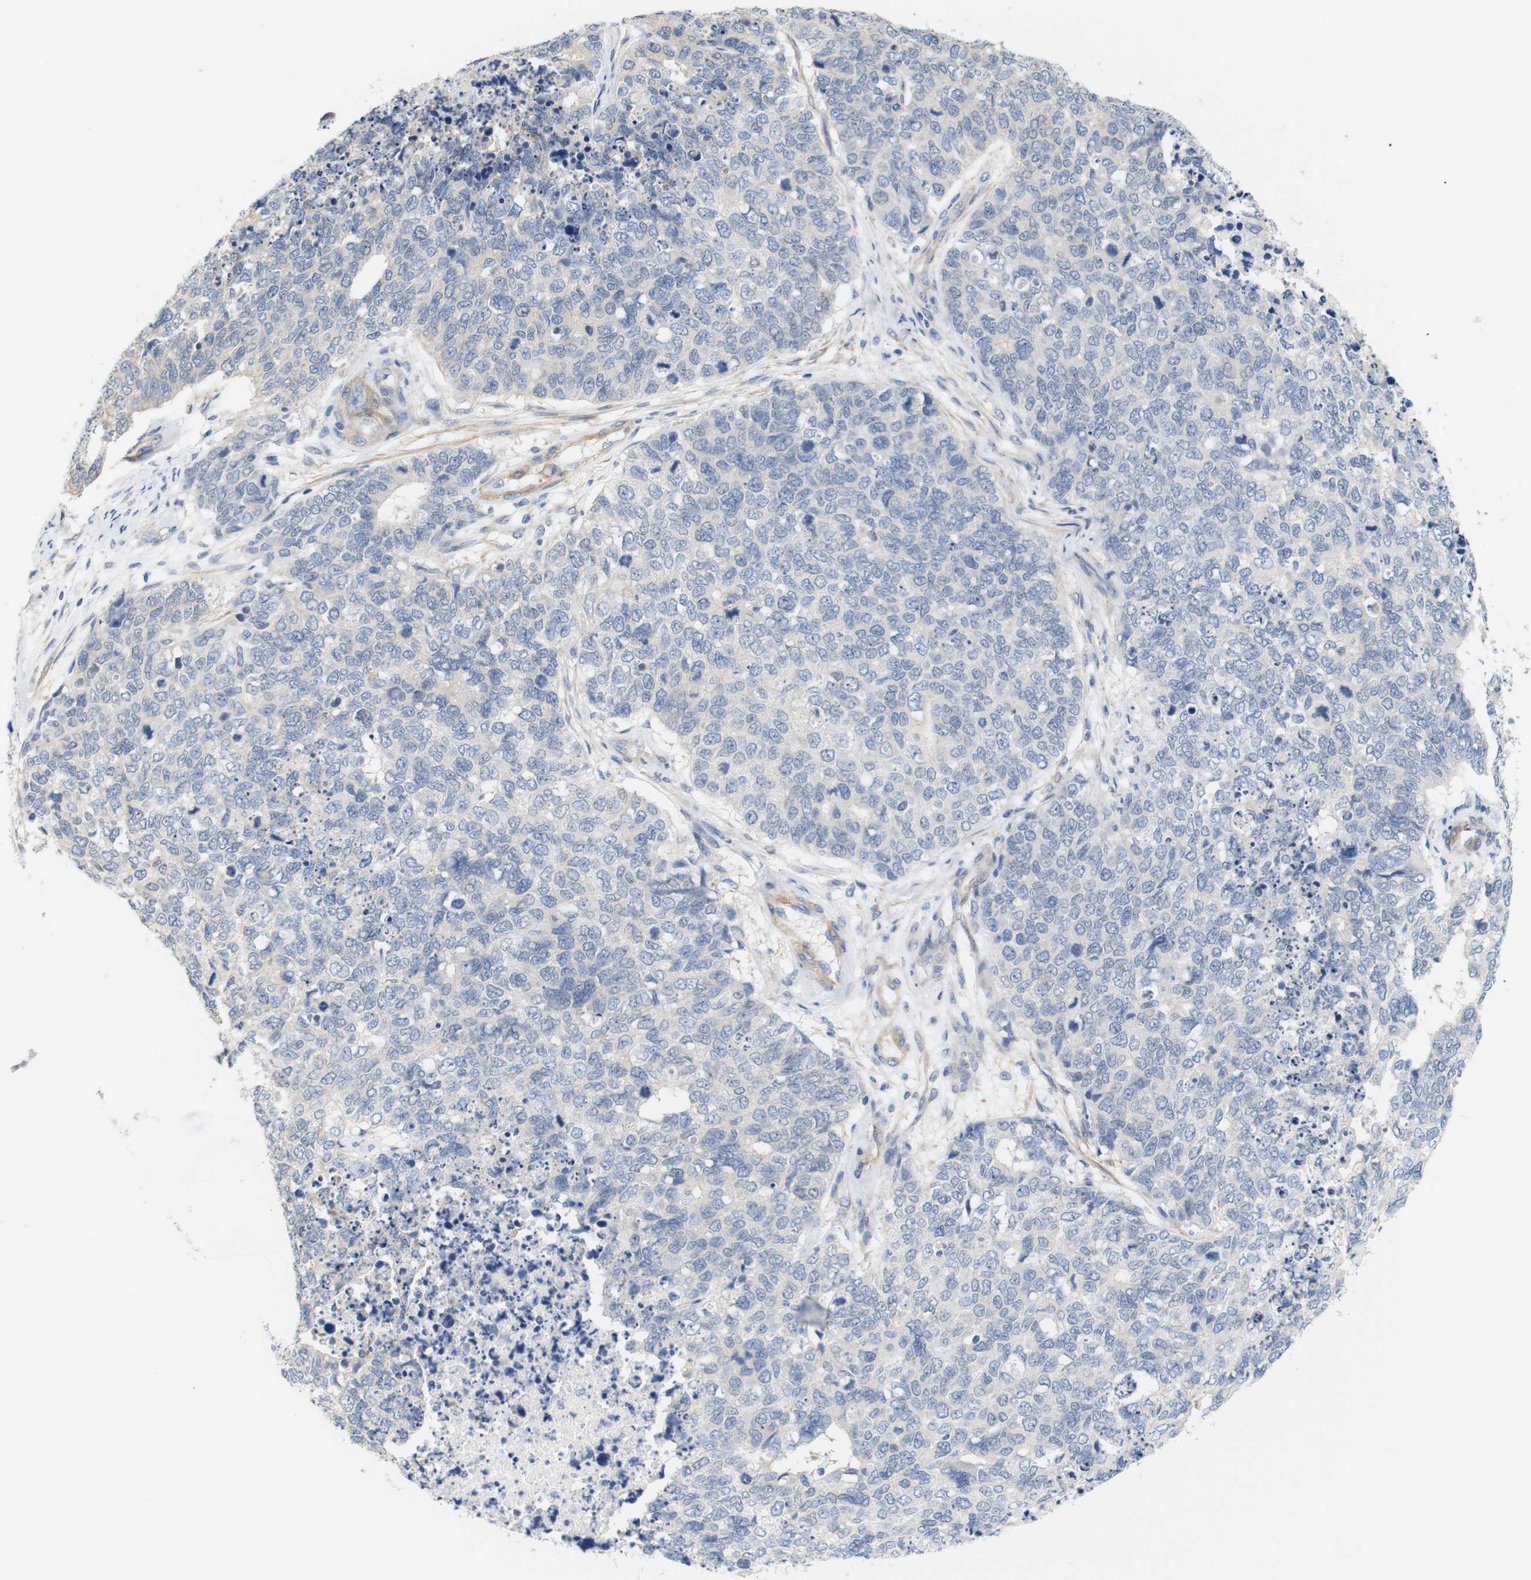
{"staining": {"intensity": "negative", "quantity": "none", "location": "none"}, "tissue": "cervical cancer", "cell_type": "Tumor cells", "image_type": "cancer", "snomed": [{"axis": "morphology", "description": "Squamous cell carcinoma, NOS"}, {"axis": "topography", "description": "Cervix"}], "caption": "IHC of human squamous cell carcinoma (cervical) shows no expression in tumor cells. Nuclei are stained in blue.", "gene": "STMN3", "patient": {"sex": "female", "age": 63}}